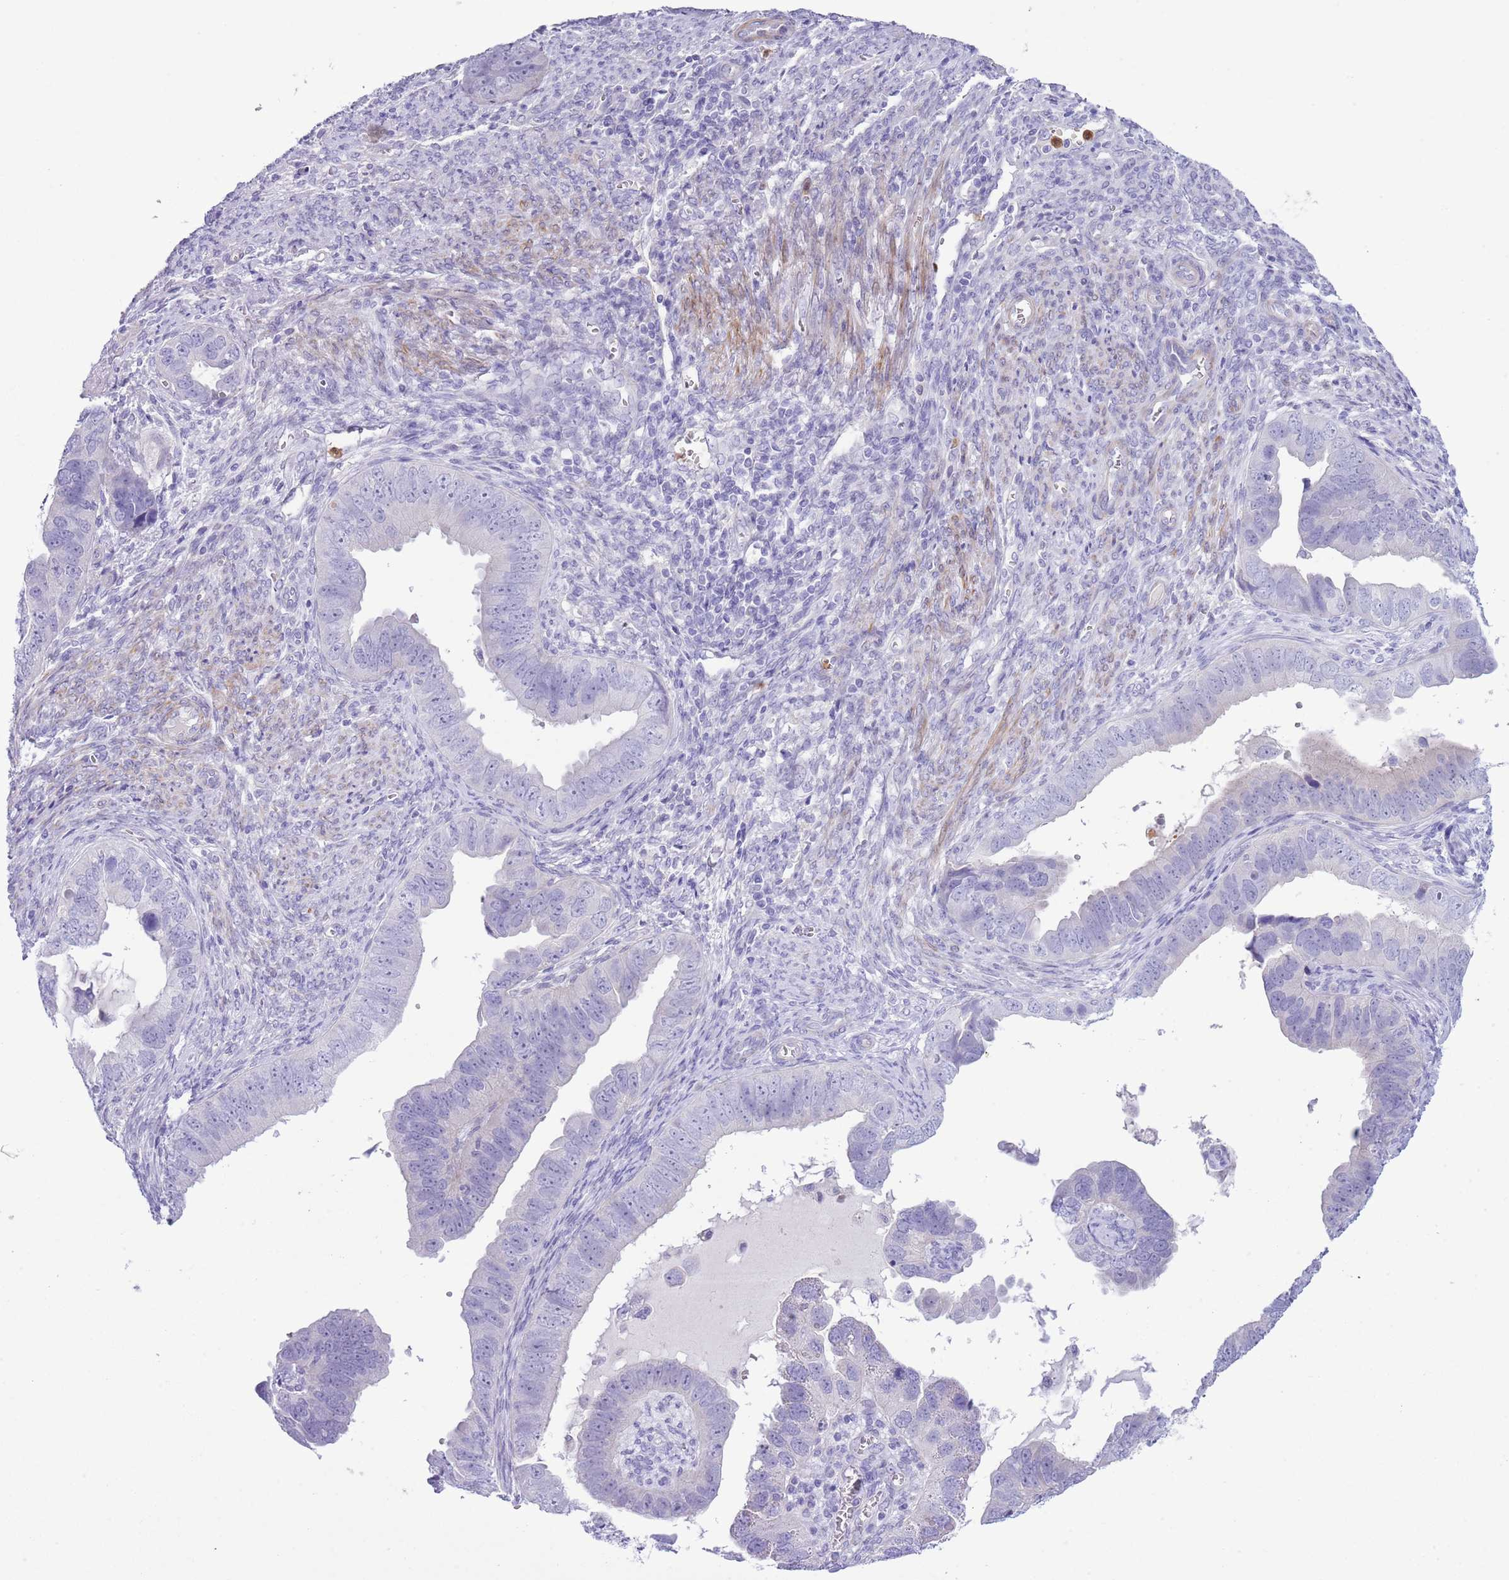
{"staining": {"intensity": "negative", "quantity": "none", "location": "none"}, "tissue": "endometrial cancer", "cell_type": "Tumor cells", "image_type": "cancer", "snomed": [{"axis": "morphology", "description": "Adenocarcinoma, NOS"}, {"axis": "topography", "description": "Endometrium"}], "caption": "The photomicrograph demonstrates no staining of tumor cells in endometrial cancer (adenocarcinoma).", "gene": "OR6M1", "patient": {"sex": "female", "age": 75}}